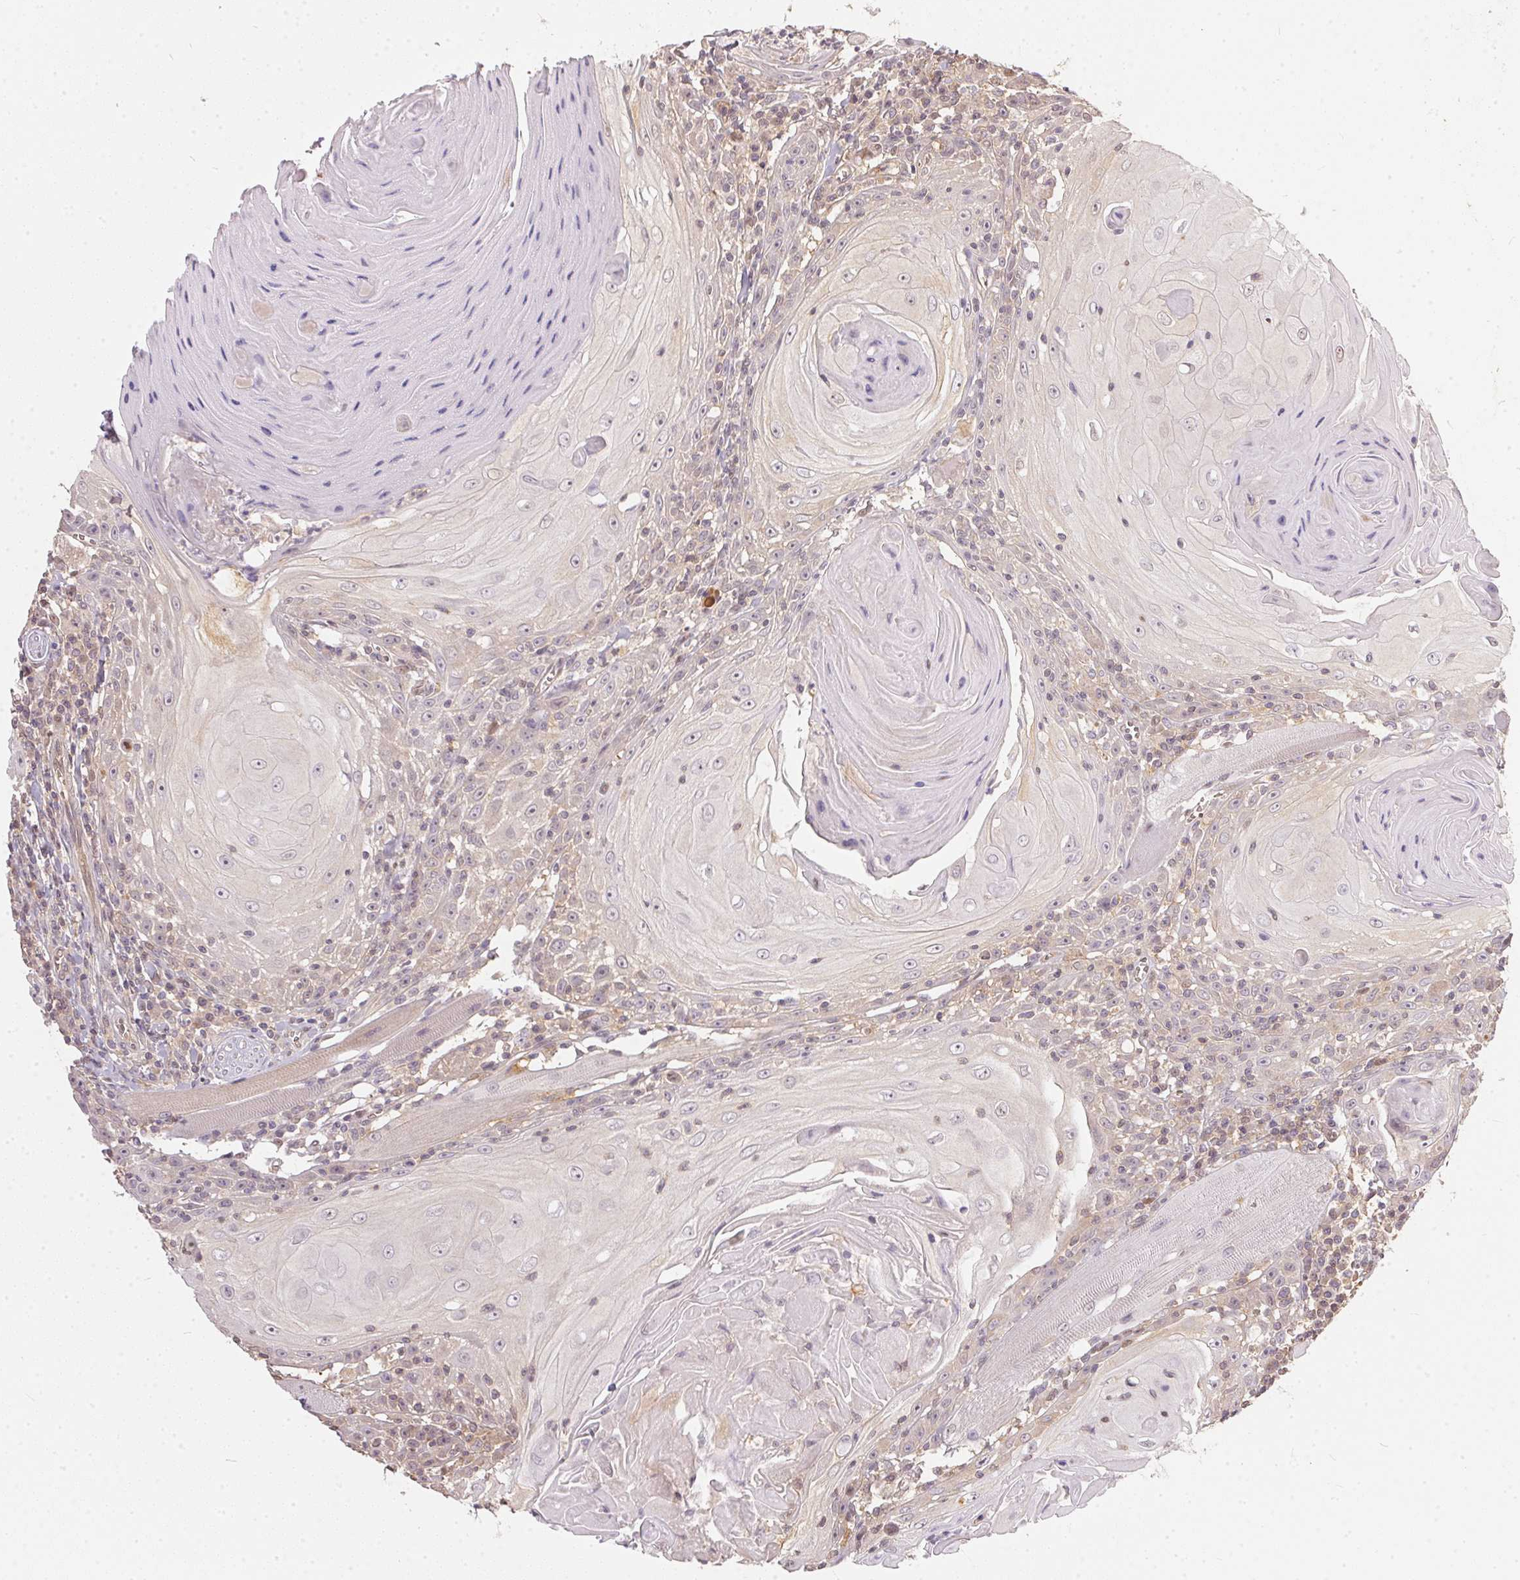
{"staining": {"intensity": "negative", "quantity": "none", "location": "none"}, "tissue": "head and neck cancer", "cell_type": "Tumor cells", "image_type": "cancer", "snomed": [{"axis": "morphology", "description": "Squamous cell carcinoma, NOS"}, {"axis": "topography", "description": "Head-Neck"}], "caption": "High magnification brightfield microscopy of head and neck cancer stained with DAB (3,3'-diaminobenzidine) (brown) and counterstained with hematoxylin (blue): tumor cells show no significant staining.", "gene": "BLMH", "patient": {"sex": "male", "age": 52}}